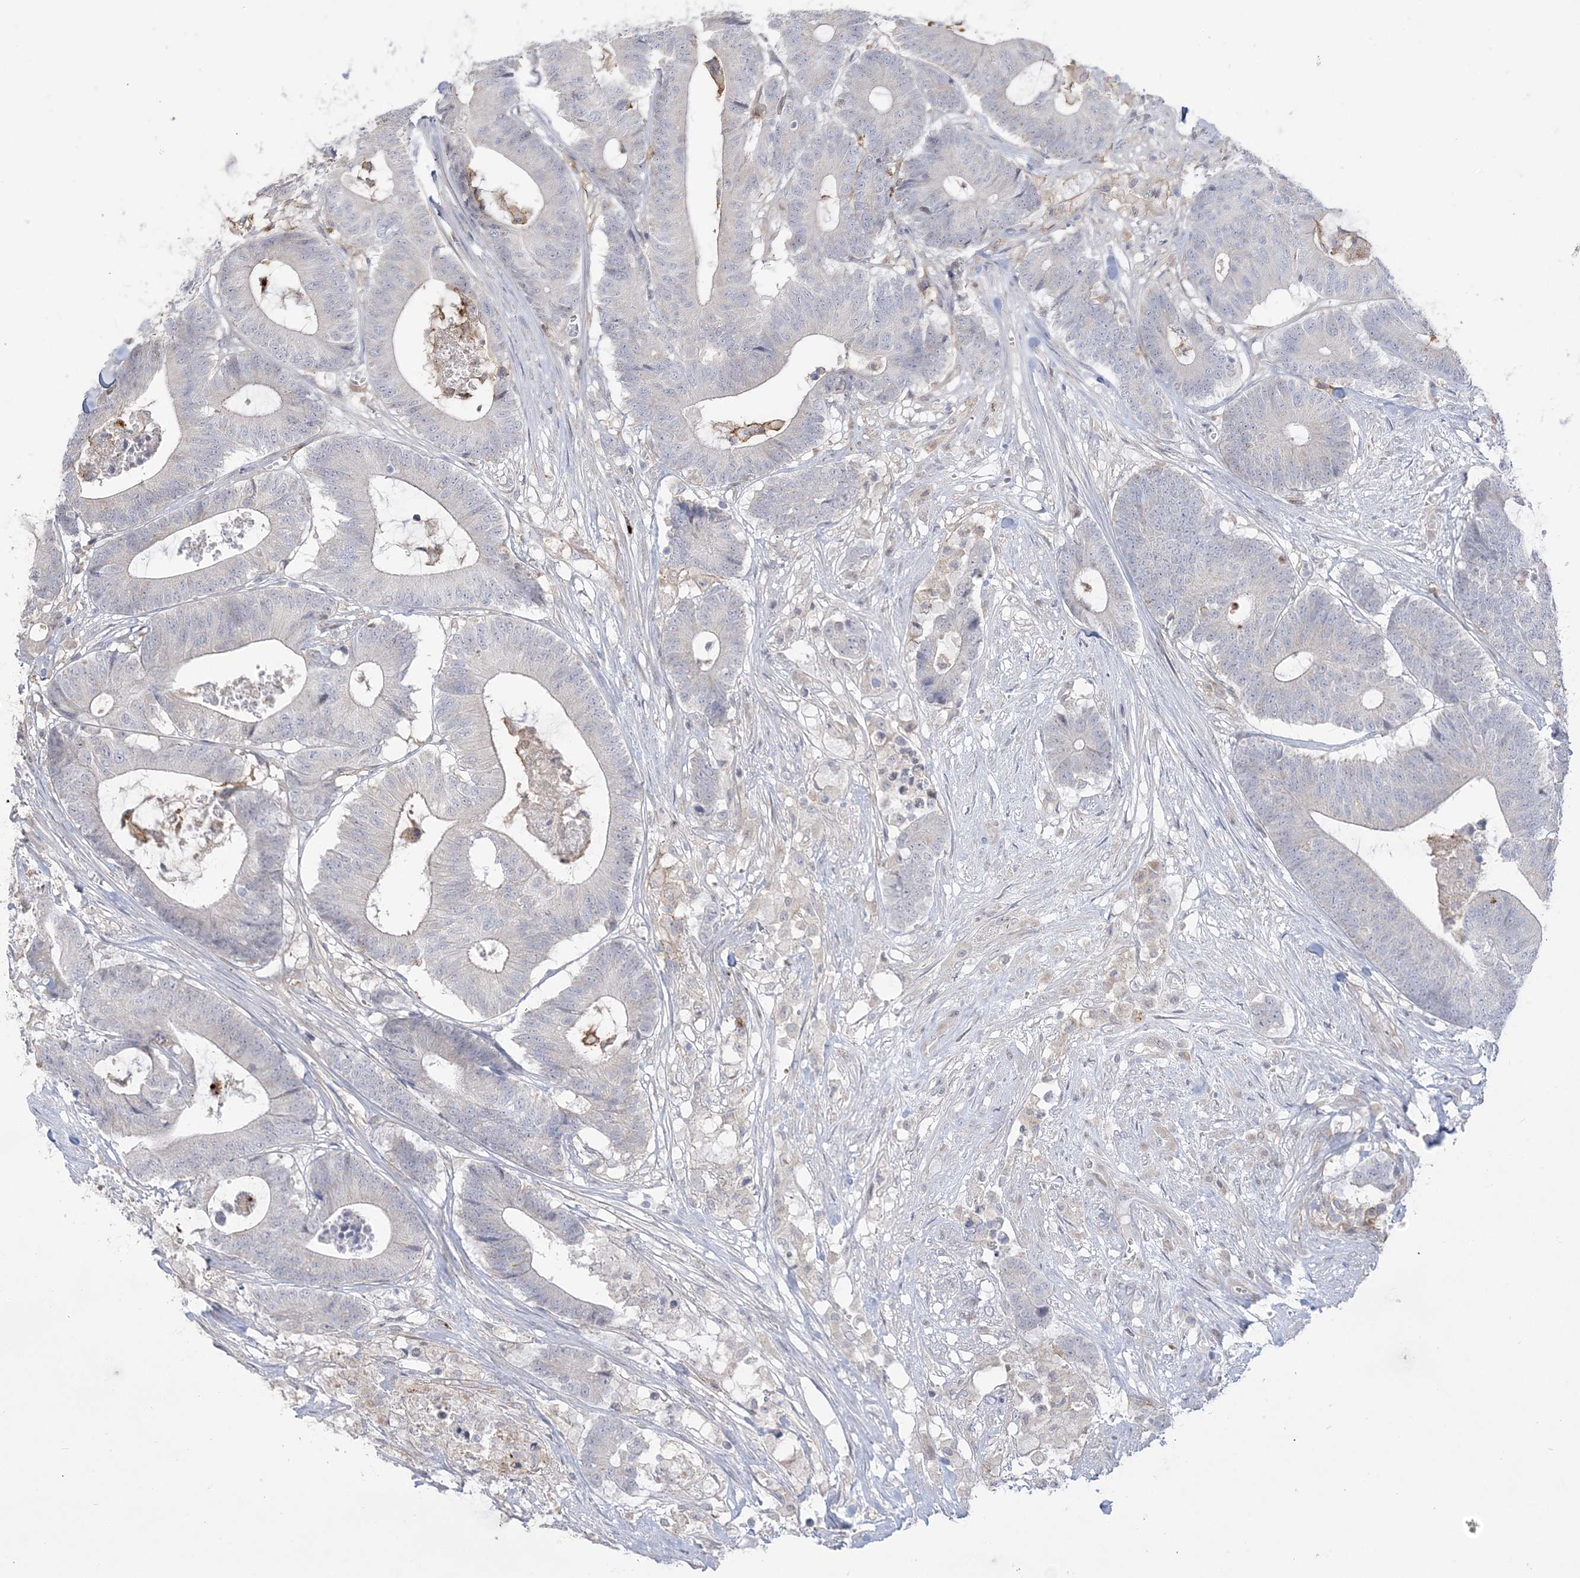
{"staining": {"intensity": "negative", "quantity": "none", "location": "none"}, "tissue": "colorectal cancer", "cell_type": "Tumor cells", "image_type": "cancer", "snomed": [{"axis": "morphology", "description": "Adenocarcinoma, NOS"}, {"axis": "topography", "description": "Colon"}], "caption": "Micrograph shows no protein positivity in tumor cells of adenocarcinoma (colorectal) tissue.", "gene": "HAAO", "patient": {"sex": "female", "age": 84}}